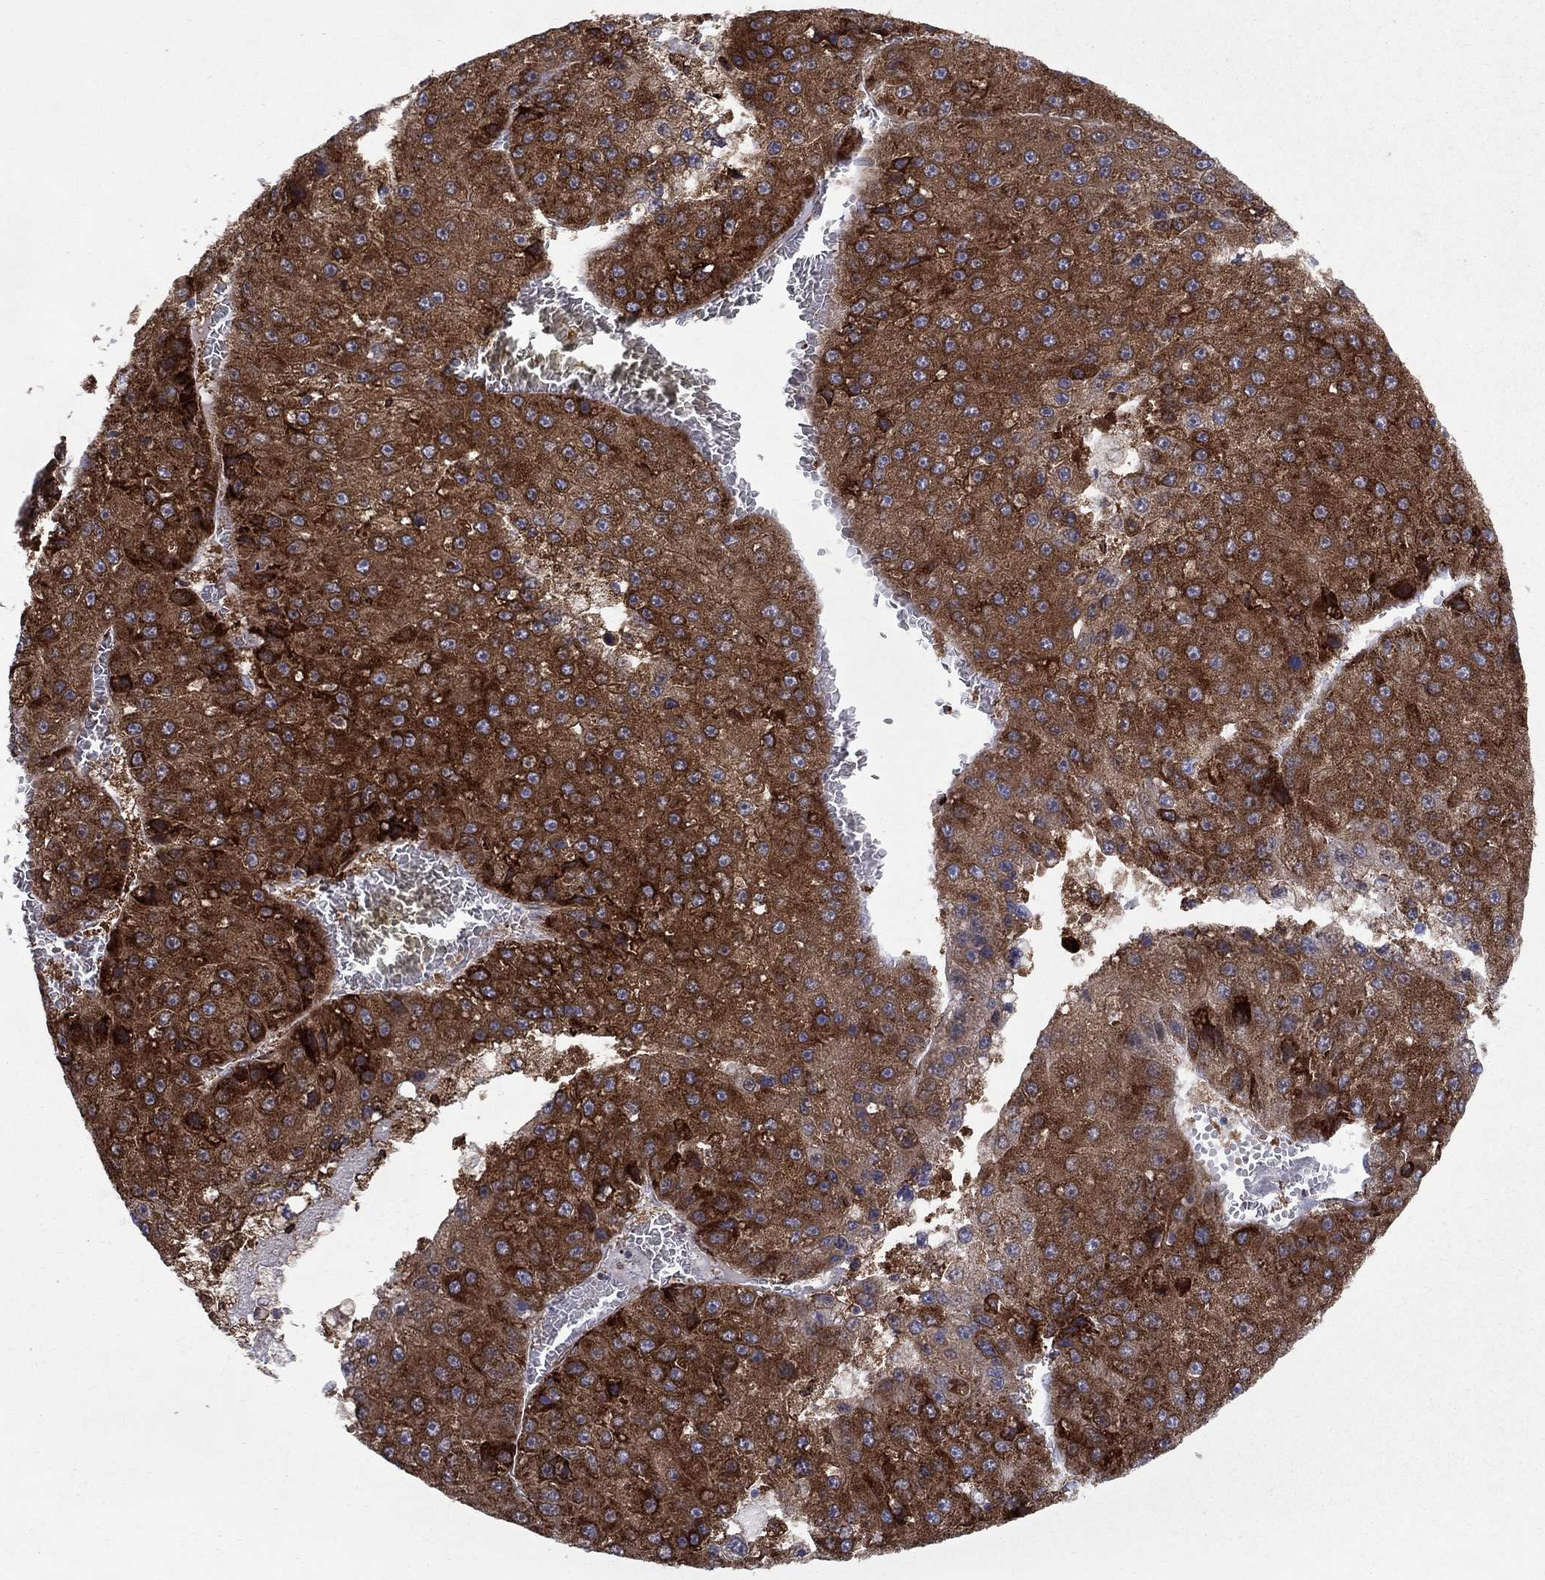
{"staining": {"intensity": "strong", "quantity": ">75%", "location": "cytoplasmic/membranous"}, "tissue": "liver cancer", "cell_type": "Tumor cells", "image_type": "cancer", "snomed": [{"axis": "morphology", "description": "Carcinoma, Hepatocellular, NOS"}, {"axis": "topography", "description": "Liver"}], "caption": "Liver cancer (hepatocellular carcinoma) stained with IHC displays strong cytoplasmic/membranous positivity in about >75% of tumor cells.", "gene": "CAB39L", "patient": {"sex": "female", "age": 73}}